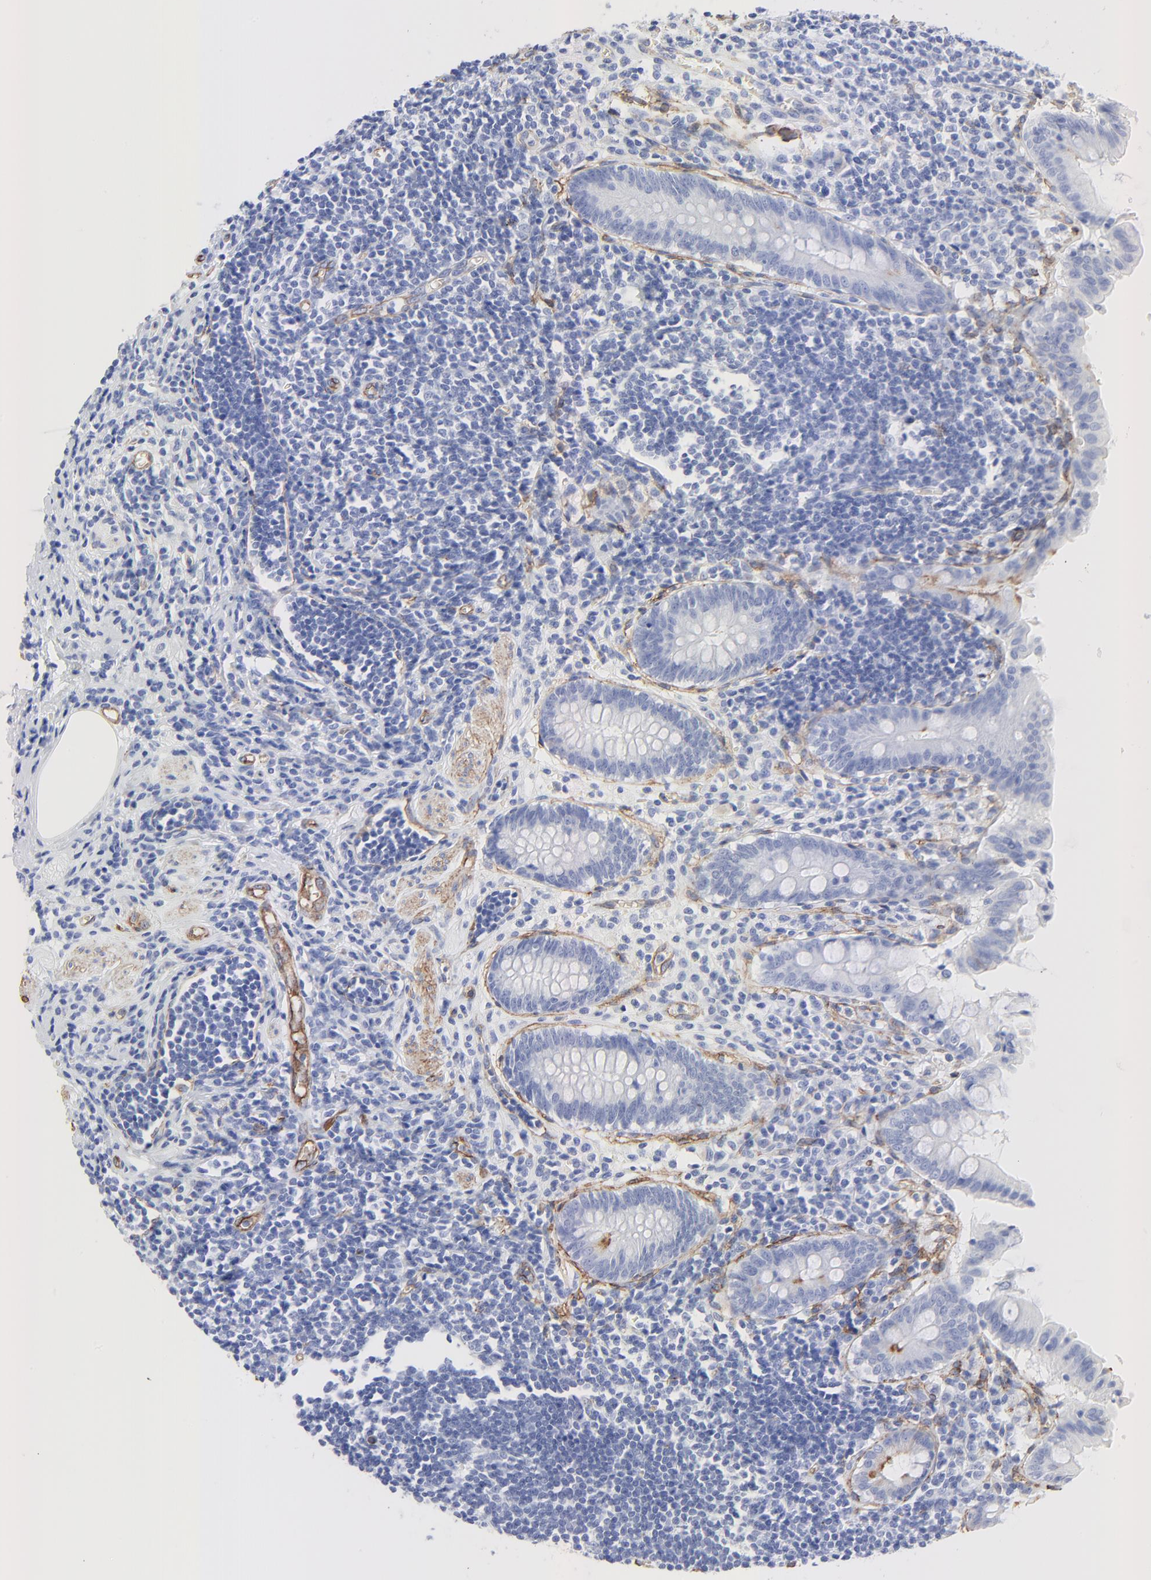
{"staining": {"intensity": "negative", "quantity": "none", "location": "none"}, "tissue": "appendix", "cell_type": "Glandular cells", "image_type": "normal", "snomed": [{"axis": "morphology", "description": "Normal tissue, NOS"}, {"axis": "topography", "description": "Appendix"}], "caption": "Immunohistochemical staining of unremarkable human appendix exhibits no significant expression in glandular cells.", "gene": "CAV1", "patient": {"sex": "female", "age": 50}}